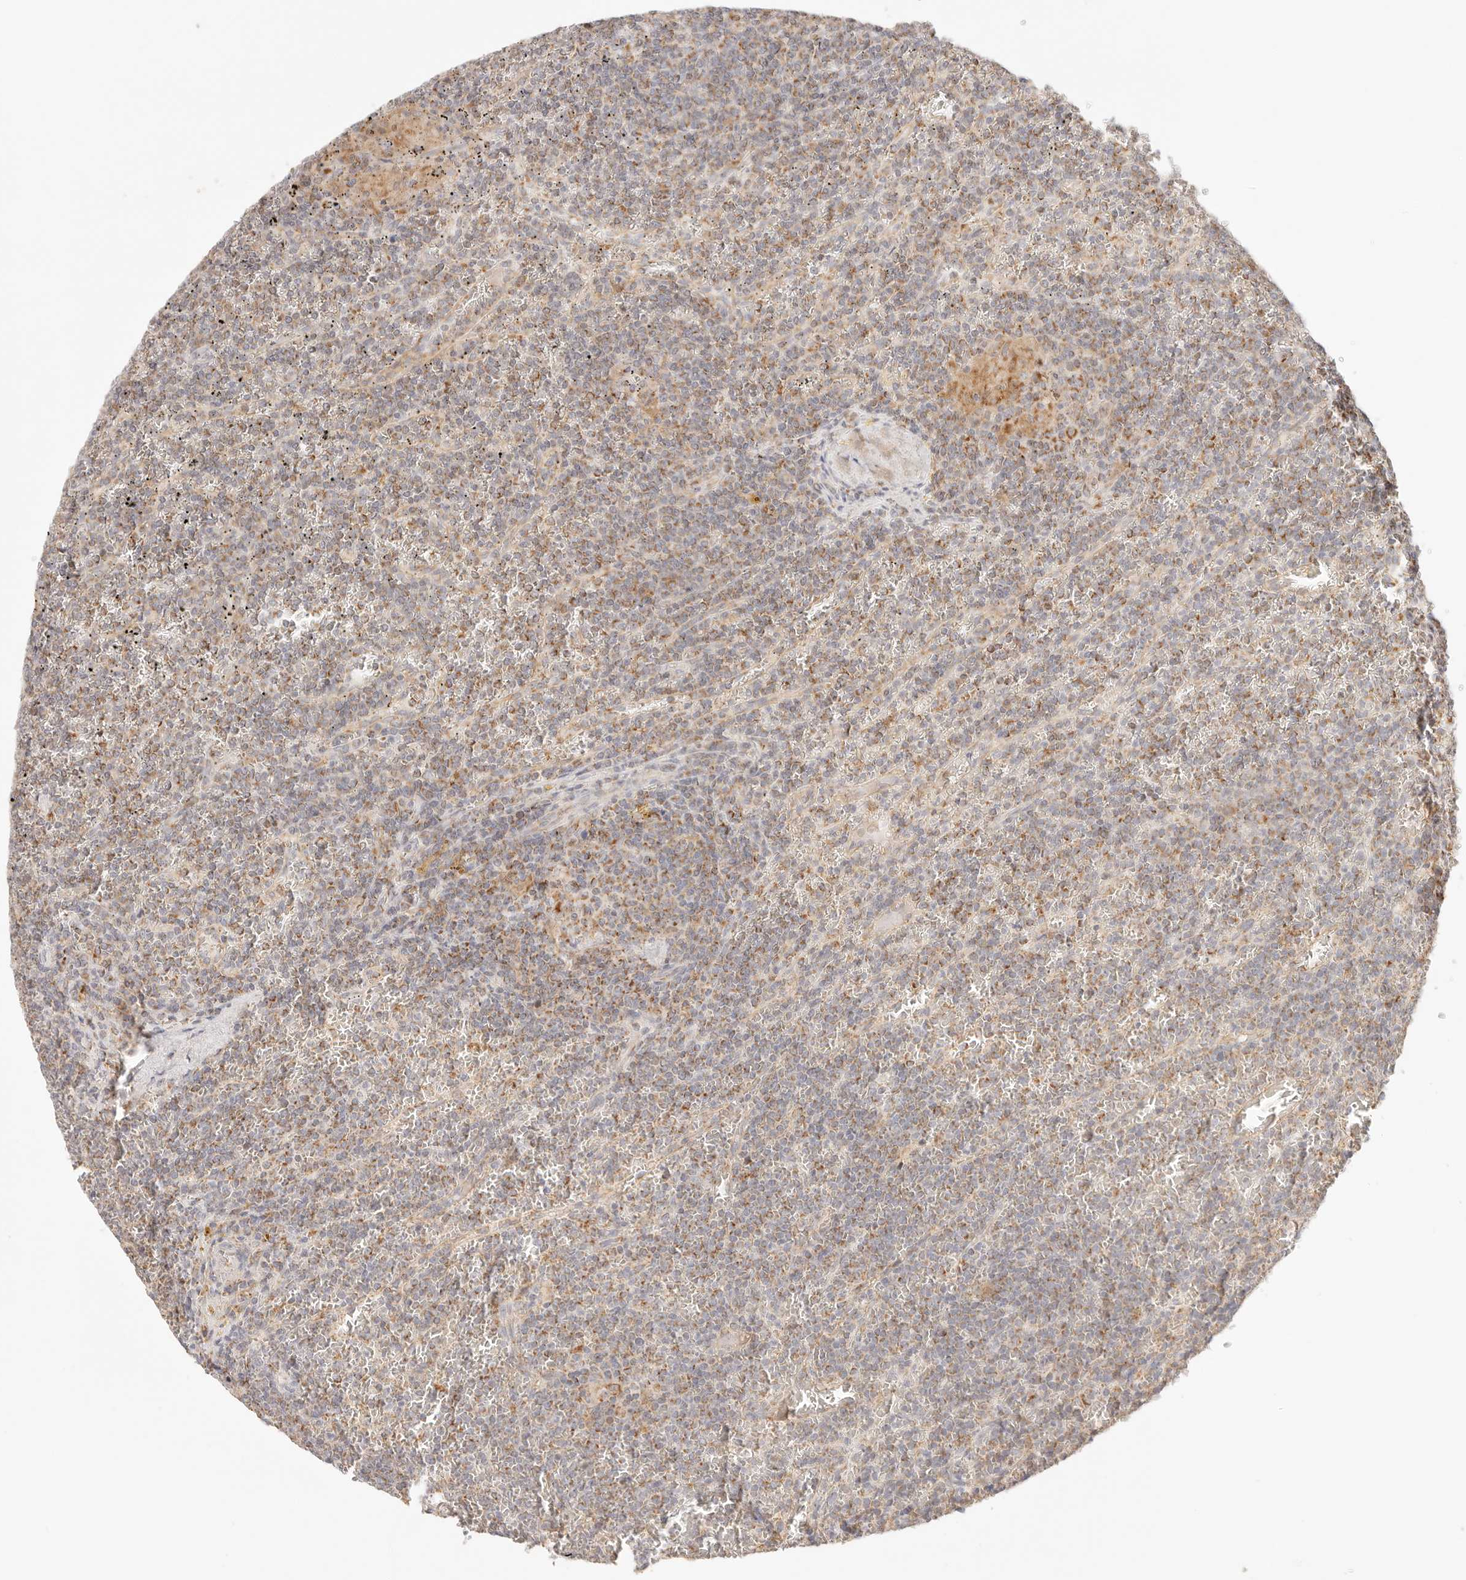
{"staining": {"intensity": "moderate", "quantity": "25%-75%", "location": "cytoplasmic/membranous"}, "tissue": "lymphoma", "cell_type": "Tumor cells", "image_type": "cancer", "snomed": [{"axis": "morphology", "description": "Malignant lymphoma, non-Hodgkin's type, Low grade"}, {"axis": "topography", "description": "Spleen"}], "caption": "Low-grade malignant lymphoma, non-Hodgkin's type tissue shows moderate cytoplasmic/membranous expression in about 25%-75% of tumor cells", "gene": "COA6", "patient": {"sex": "female", "age": 19}}